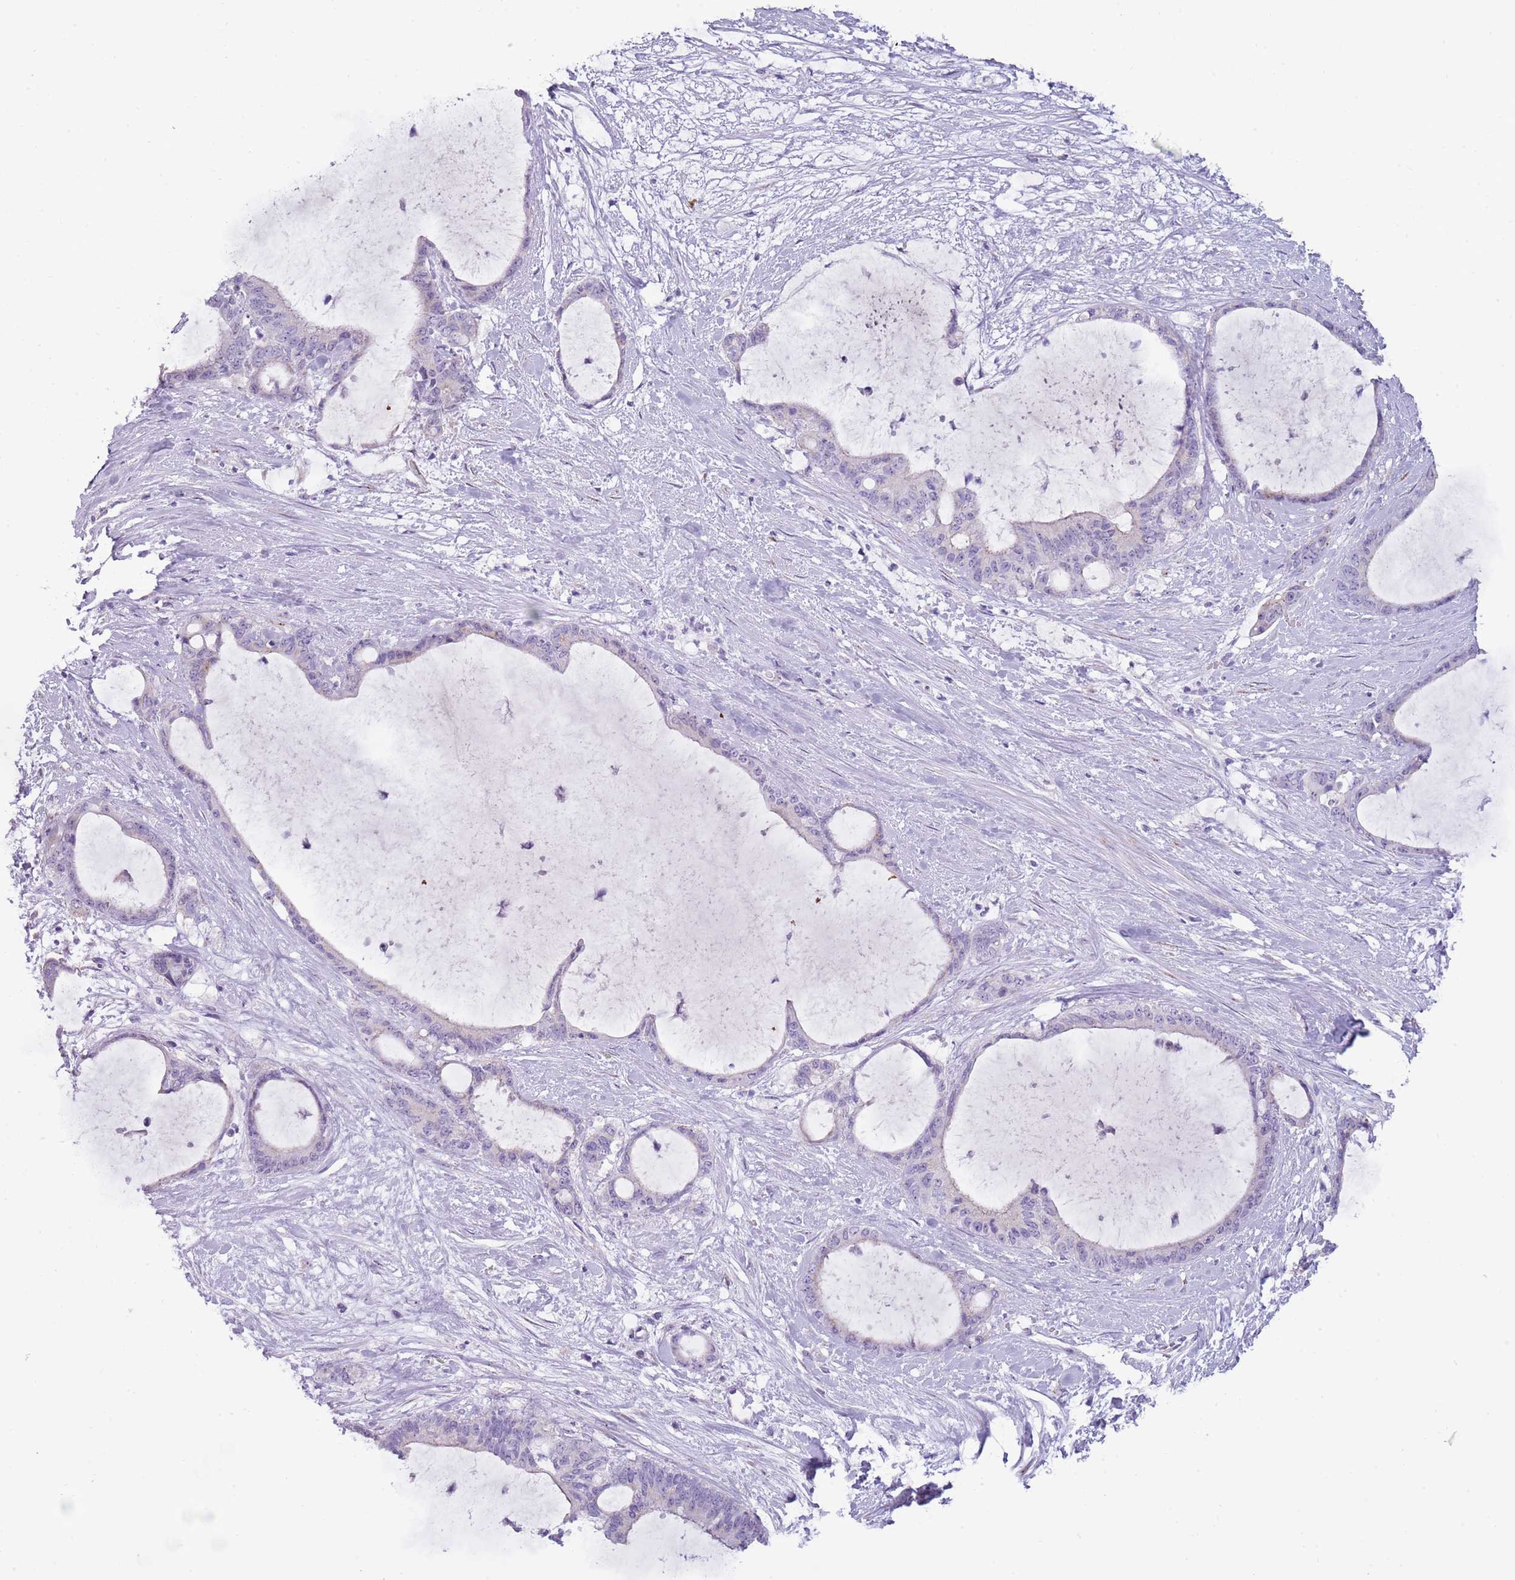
{"staining": {"intensity": "negative", "quantity": "none", "location": "none"}, "tissue": "liver cancer", "cell_type": "Tumor cells", "image_type": "cancer", "snomed": [{"axis": "morphology", "description": "Normal tissue, NOS"}, {"axis": "morphology", "description": "Cholangiocarcinoma"}, {"axis": "topography", "description": "Liver"}, {"axis": "topography", "description": "Peripheral nerve tissue"}], "caption": "This is an immunohistochemistry image of cholangiocarcinoma (liver). There is no staining in tumor cells.", "gene": "NBPF6", "patient": {"sex": "female", "age": 73}}